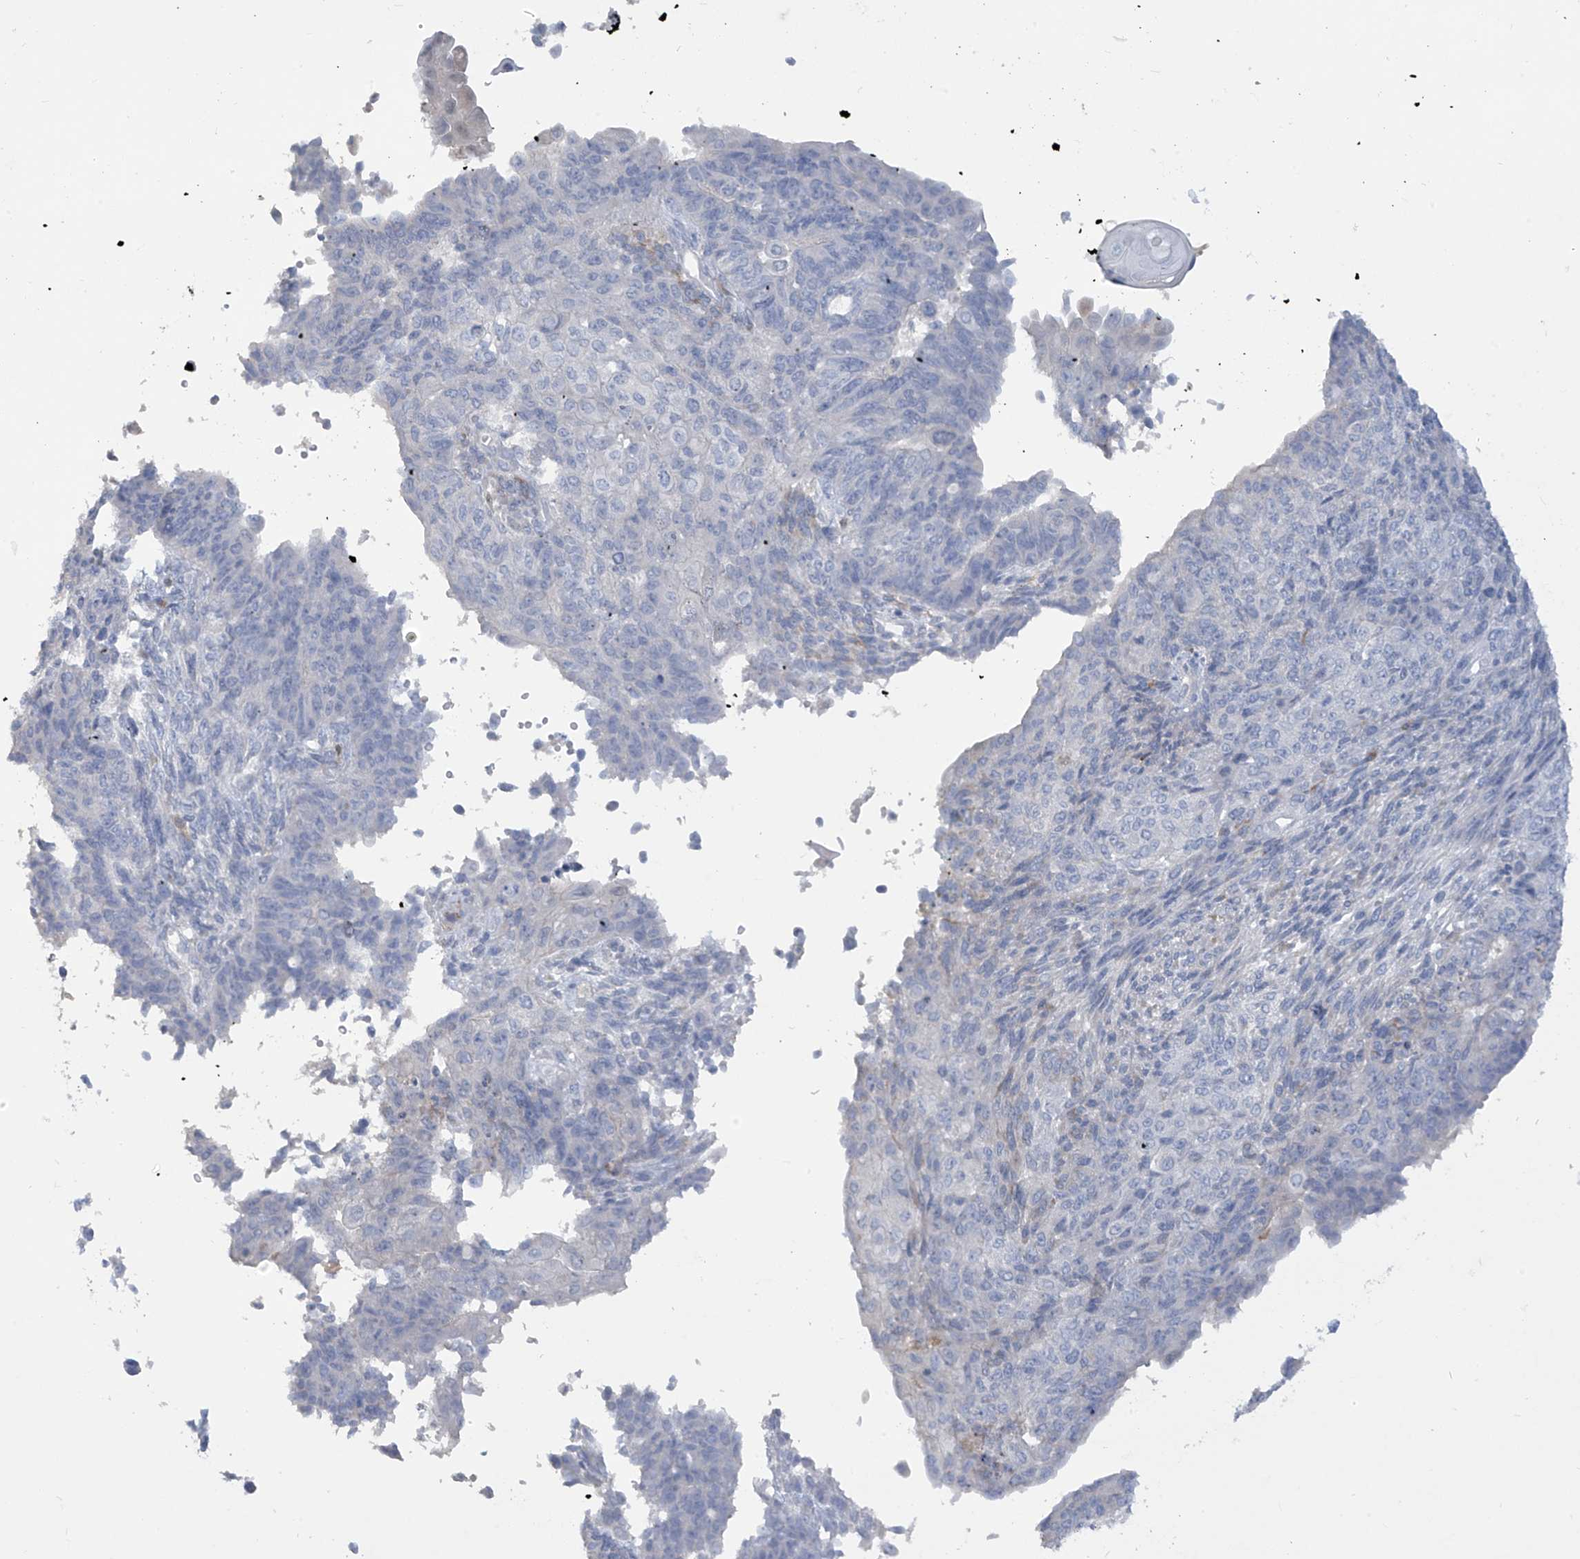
{"staining": {"intensity": "negative", "quantity": "none", "location": "none"}, "tissue": "endometrial cancer", "cell_type": "Tumor cells", "image_type": "cancer", "snomed": [{"axis": "morphology", "description": "Adenocarcinoma, NOS"}, {"axis": "topography", "description": "Endometrium"}], "caption": "High magnification brightfield microscopy of endometrial cancer stained with DAB (3,3'-diaminobenzidine) (brown) and counterstained with hematoxylin (blue): tumor cells show no significant positivity.", "gene": "TRMT2B", "patient": {"sex": "female", "age": 32}}